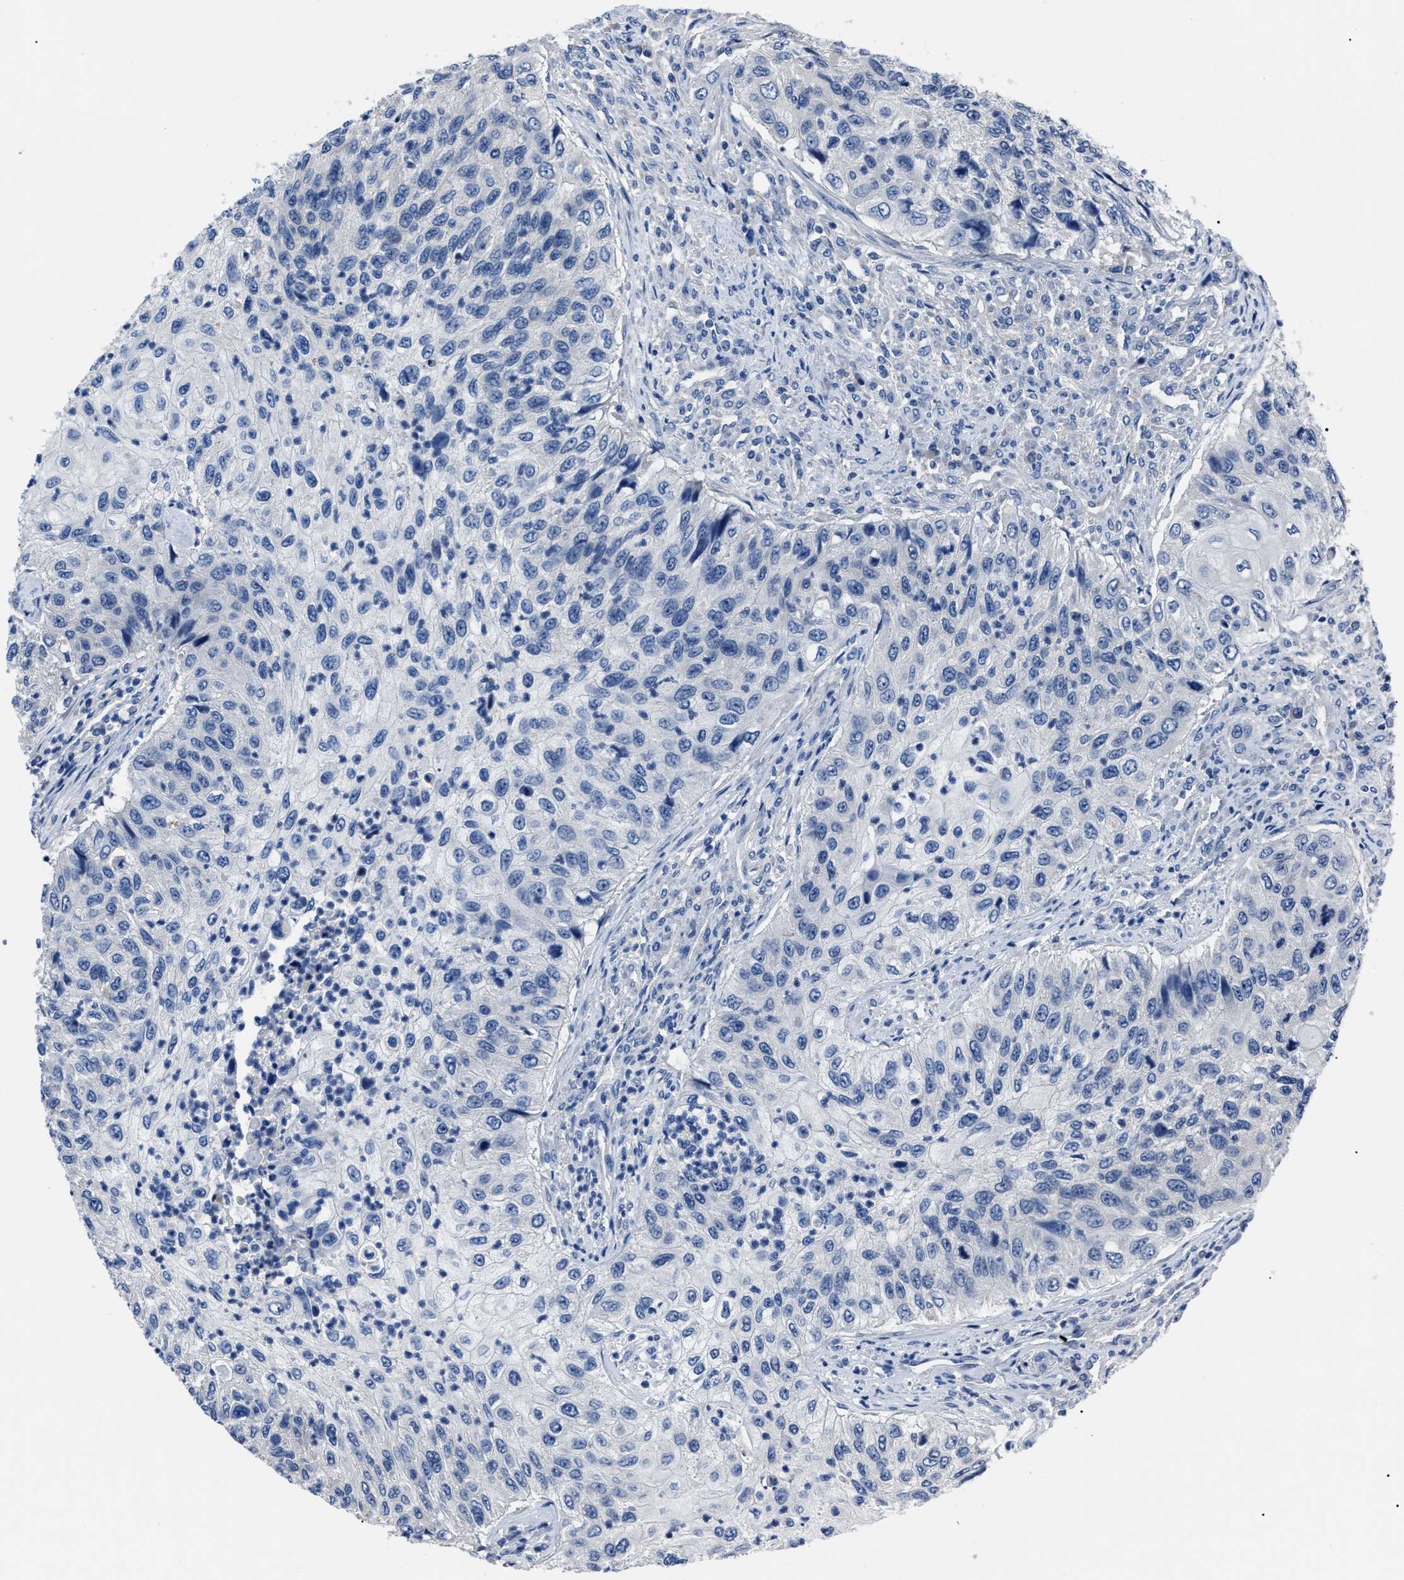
{"staining": {"intensity": "negative", "quantity": "none", "location": "none"}, "tissue": "urothelial cancer", "cell_type": "Tumor cells", "image_type": "cancer", "snomed": [{"axis": "morphology", "description": "Urothelial carcinoma, High grade"}, {"axis": "topography", "description": "Urinary bladder"}], "caption": "DAB (3,3'-diaminobenzidine) immunohistochemical staining of human urothelial carcinoma (high-grade) displays no significant expression in tumor cells.", "gene": "LRWD1", "patient": {"sex": "female", "age": 60}}